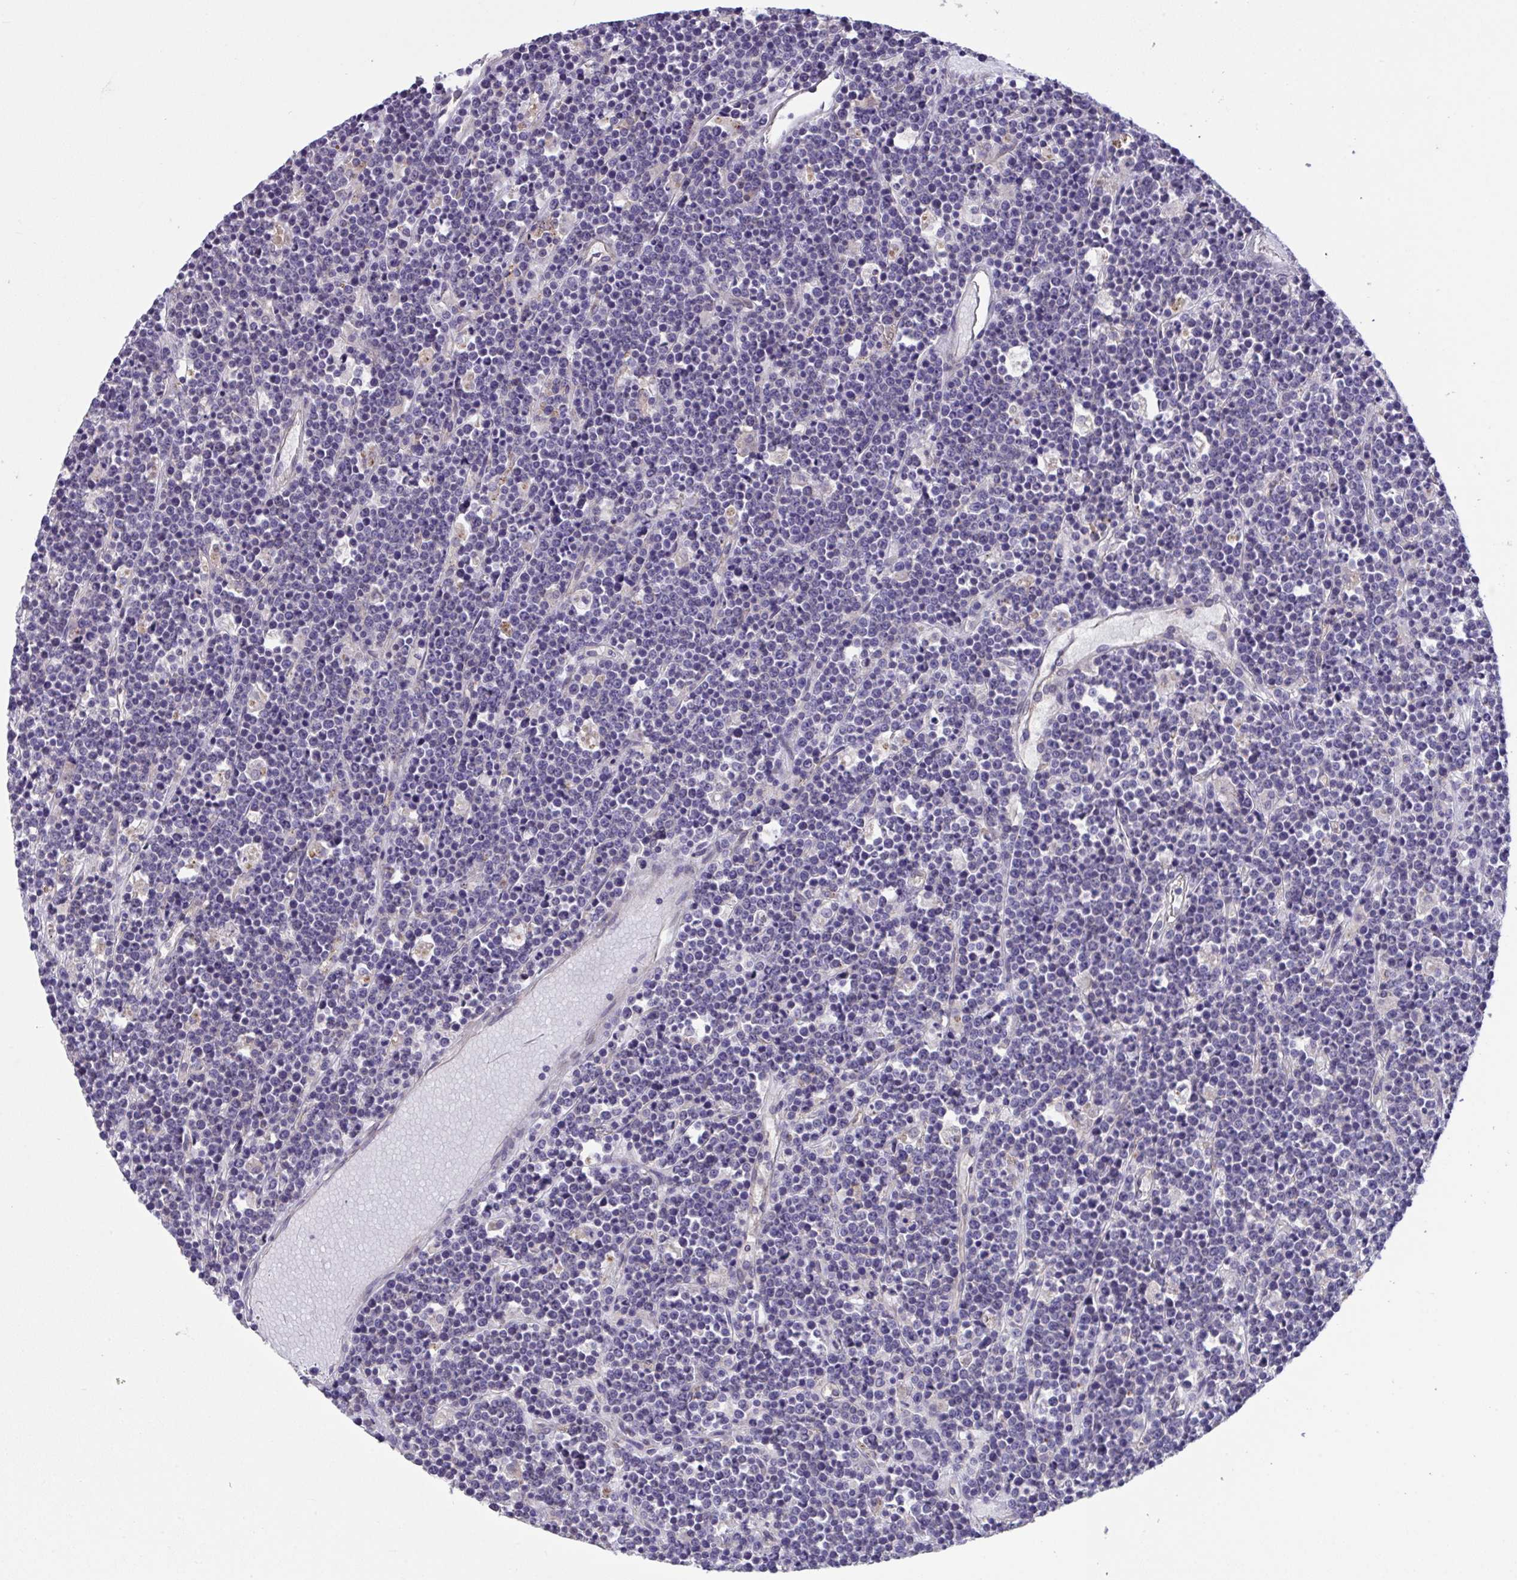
{"staining": {"intensity": "negative", "quantity": "none", "location": "none"}, "tissue": "lymphoma", "cell_type": "Tumor cells", "image_type": "cancer", "snomed": [{"axis": "morphology", "description": "Malignant lymphoma, non-Hodgkin's type, High grade"}, {"axis": "topography", "description": "Ovary"}], "caption": "IHC micrograph of neoplastic tissue: human lymphoma stained with DAB (3,3'-diaminobenzidine) exhibits no significant protein expression in tumor cells.", "gene": "RHOXF1", "patient": {"sex": "female", "age": 56}}